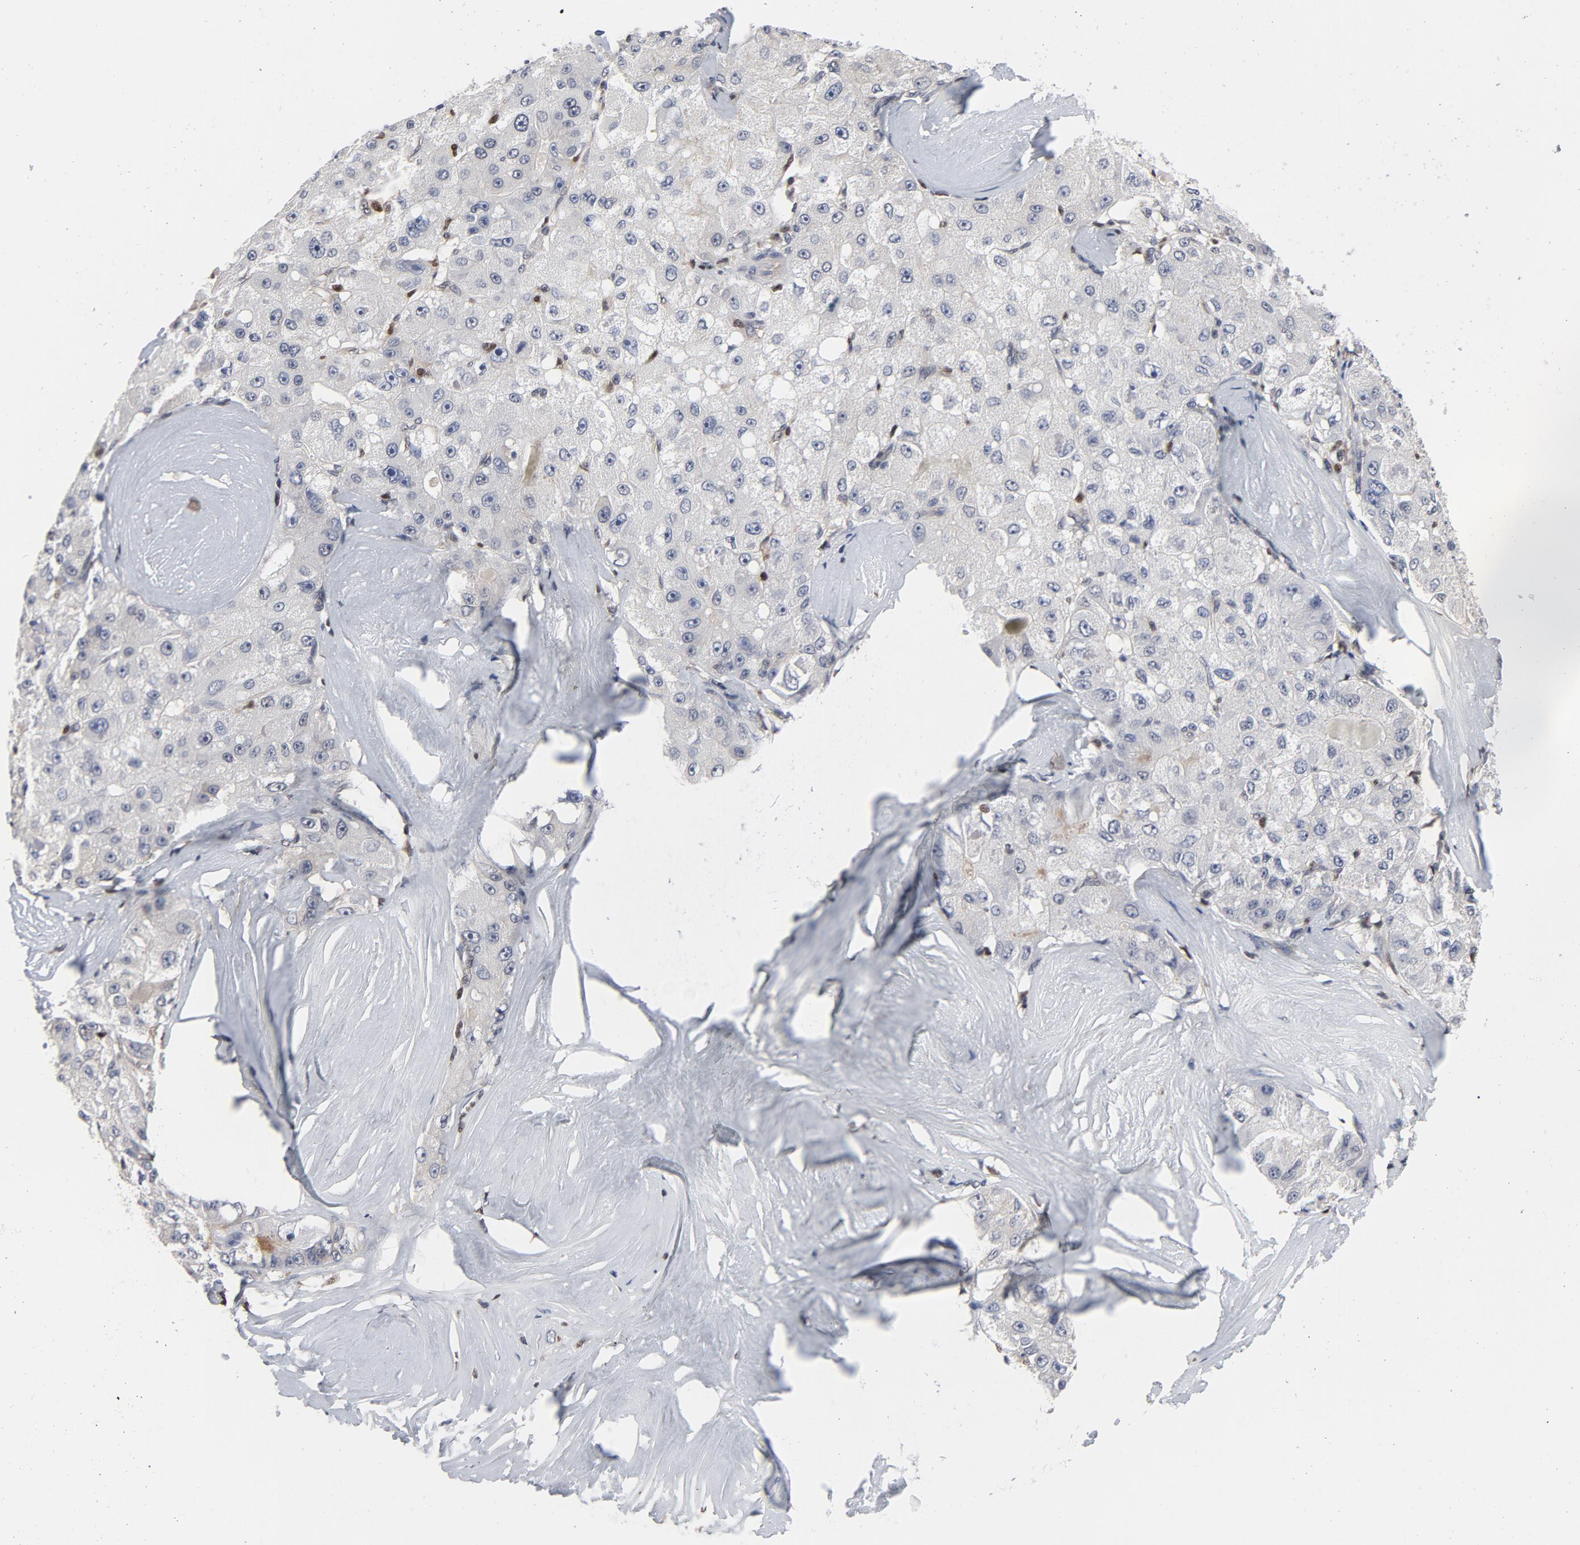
{"staining": {"intensity": "negative", "quantity": "none", "location": "none"}, "tissue": "liver cancer", "cell_type": "Tumor cells", "image_type": "cancer", "snomed": [{"axis": "morphology", "description": "Carcinoma, Hepatocellular, NOS"}, {"axis": "topography", "description": "Liver"}], "caption": "DAB (3,3'-diaminobenzidine) immunohistochemical staining of human liver hepatocellular carcinoma reveals no significant expression in tumor cells.", "gene": "NFKB1", "patient": {"sex": "male", "age": 80}}